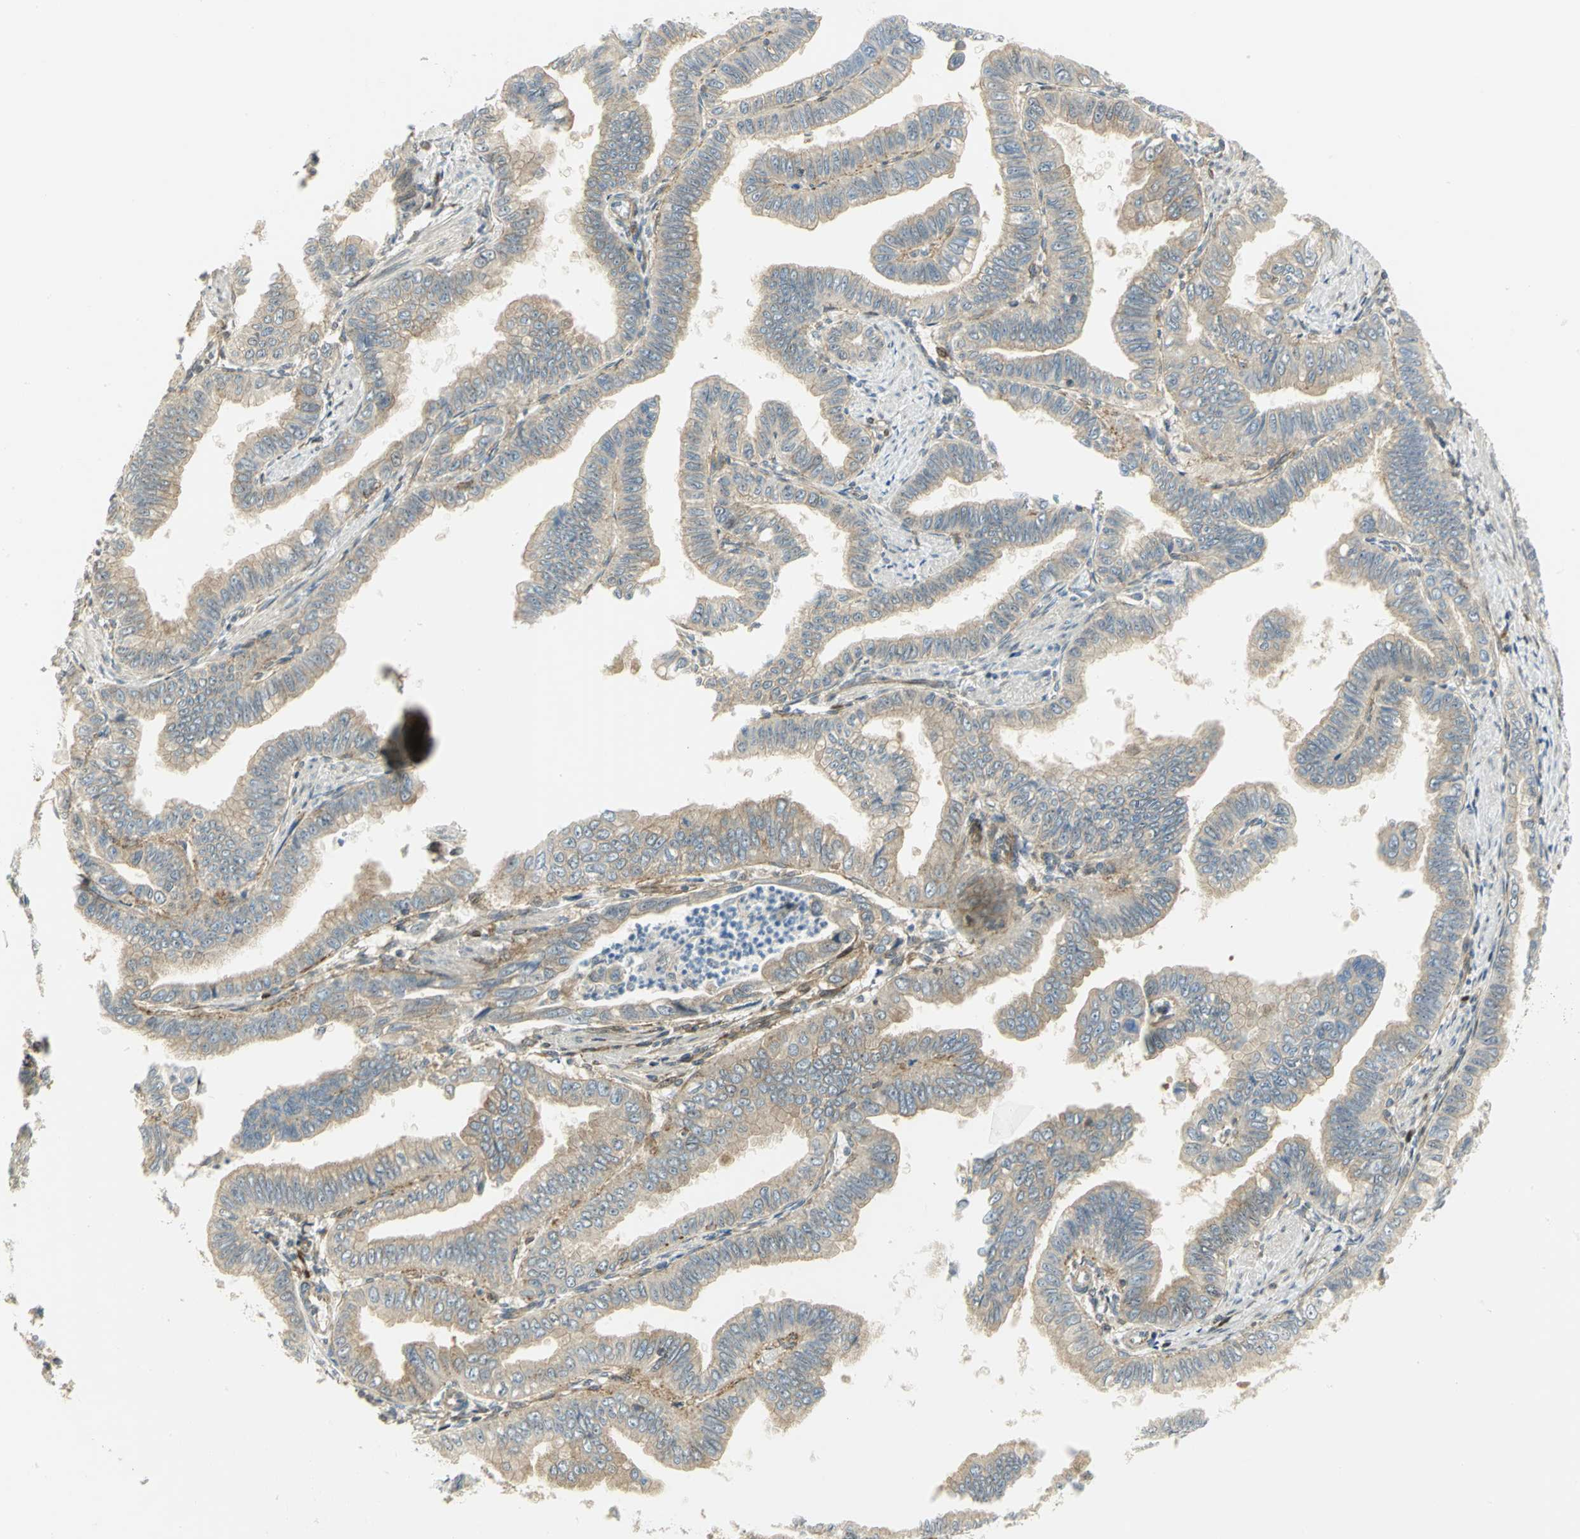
{"staining": {"intensity": "moderate", "quantity": ">75%", "location": "cytoplasmic/membranous"}, "tissue": "pancreatic cancer", "cell_type": "Tumor cells", "image_type": "cancer", "snomed": [{"axis": "morphology", "description": "Normal tissue, NOS"}, {"axis": "topography", "description": "Lymph node"}], "caption": "Pancreatic cancer was stained to show a protein in brown. There is medium levels of moderate cytoplasmic/membranous positivity in about >75% of tumor cells.", "gene": "EEA1", "patient": {"sex": "male", "age": 50}}